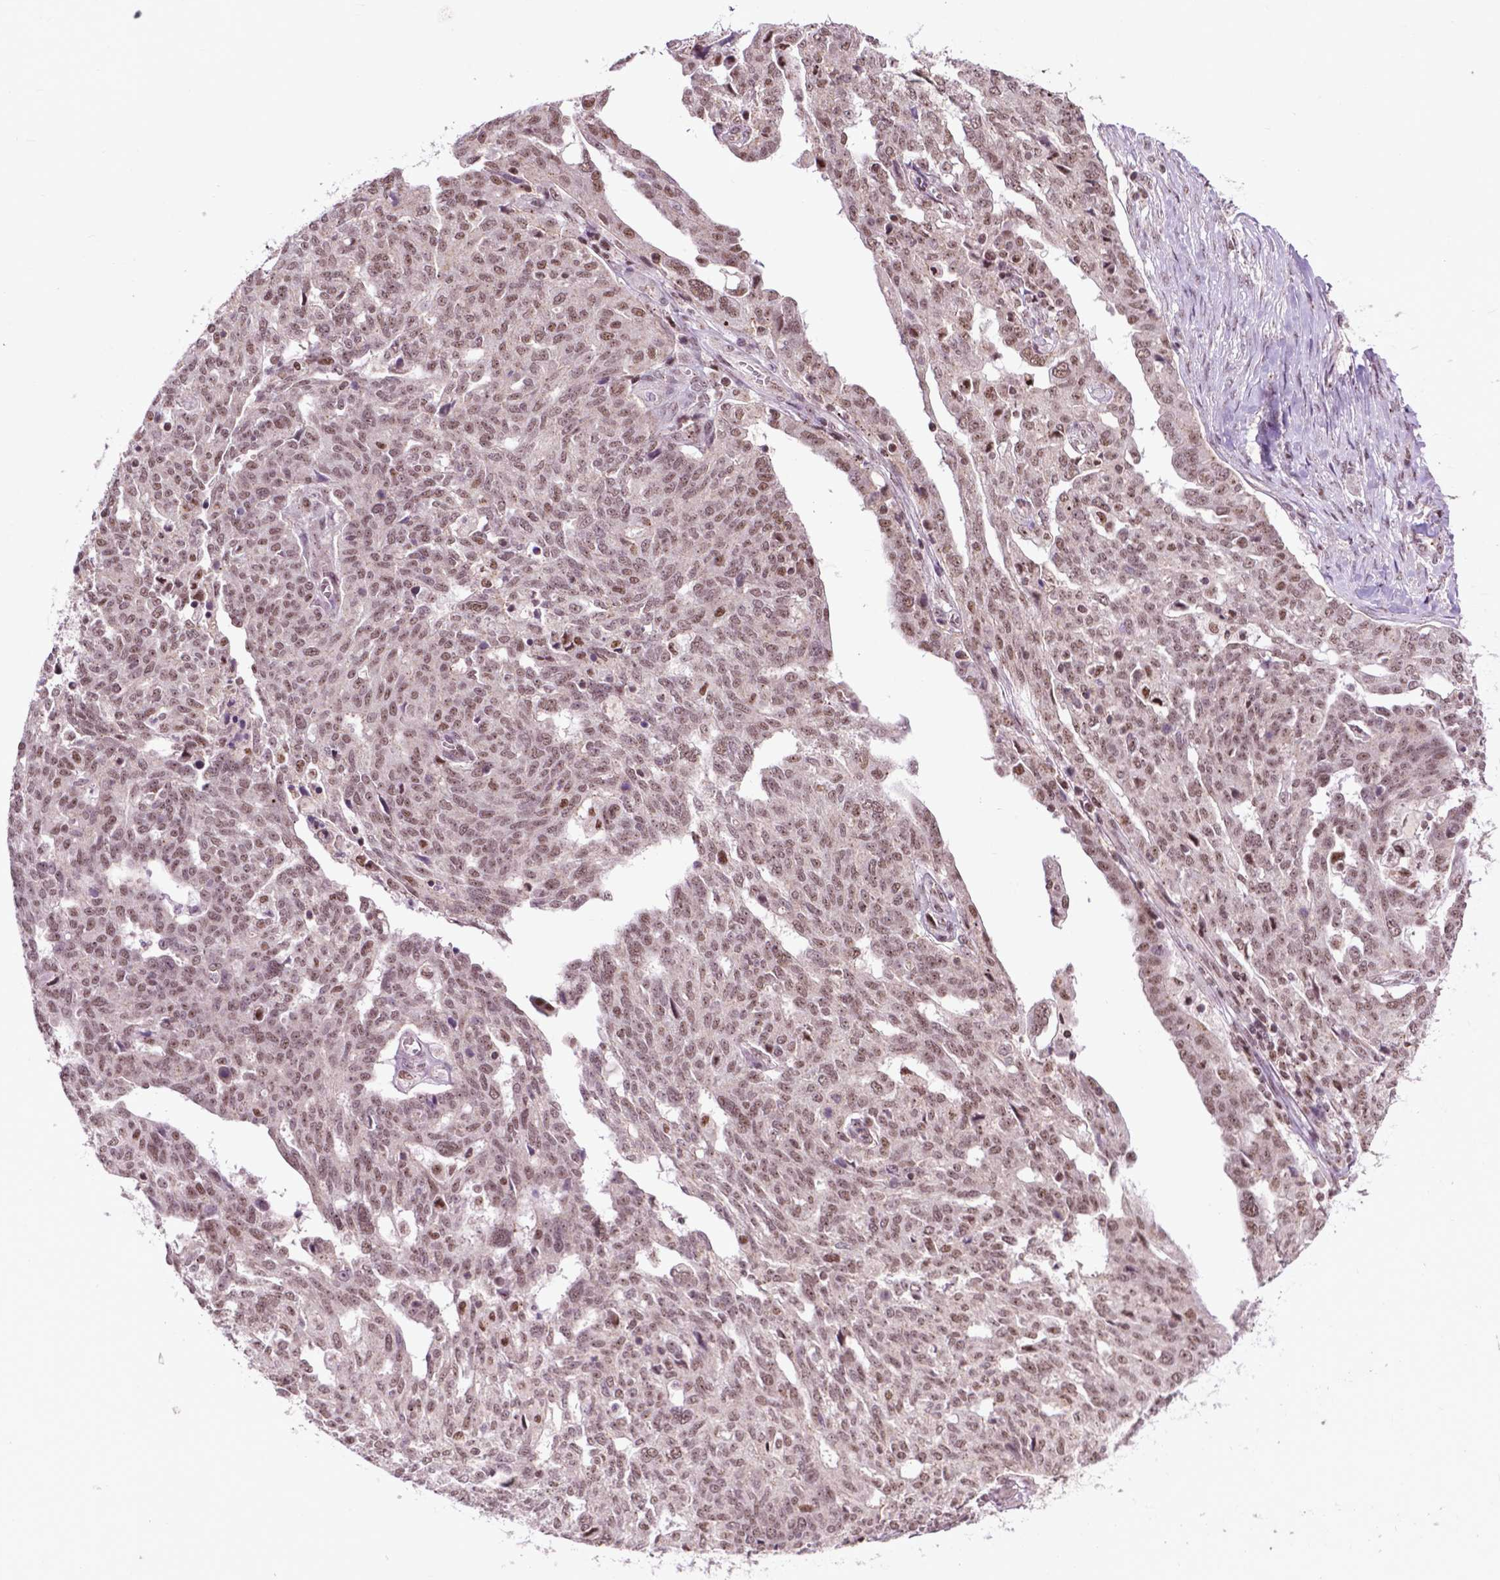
{"staining": {"intensity": "weak", "quantity": ">75%", "location": "nuclear"}, "tissue": "ovarian cancer", "cell_type": "Tumor cells", "image_type": "cancer", "snomed": [{"axis": "morphology", "description": "Cystadenocarcinoma, serous, NOS"}, {"axis": "topography", "description": "Ovary"}], "caption": "Immunohistochemical staining of human ovarian serous cystadenocarcinoma displays low levels of weak nuclear protein positivity in approximately >75% of tumor cells. The protein of interest is stained brown, and the nuclei are stained in blue (DAB IHC with brightfield microscopy, high magnification).", "gene": "EAF1", "patient": {"sex": "female", "age": 67}}